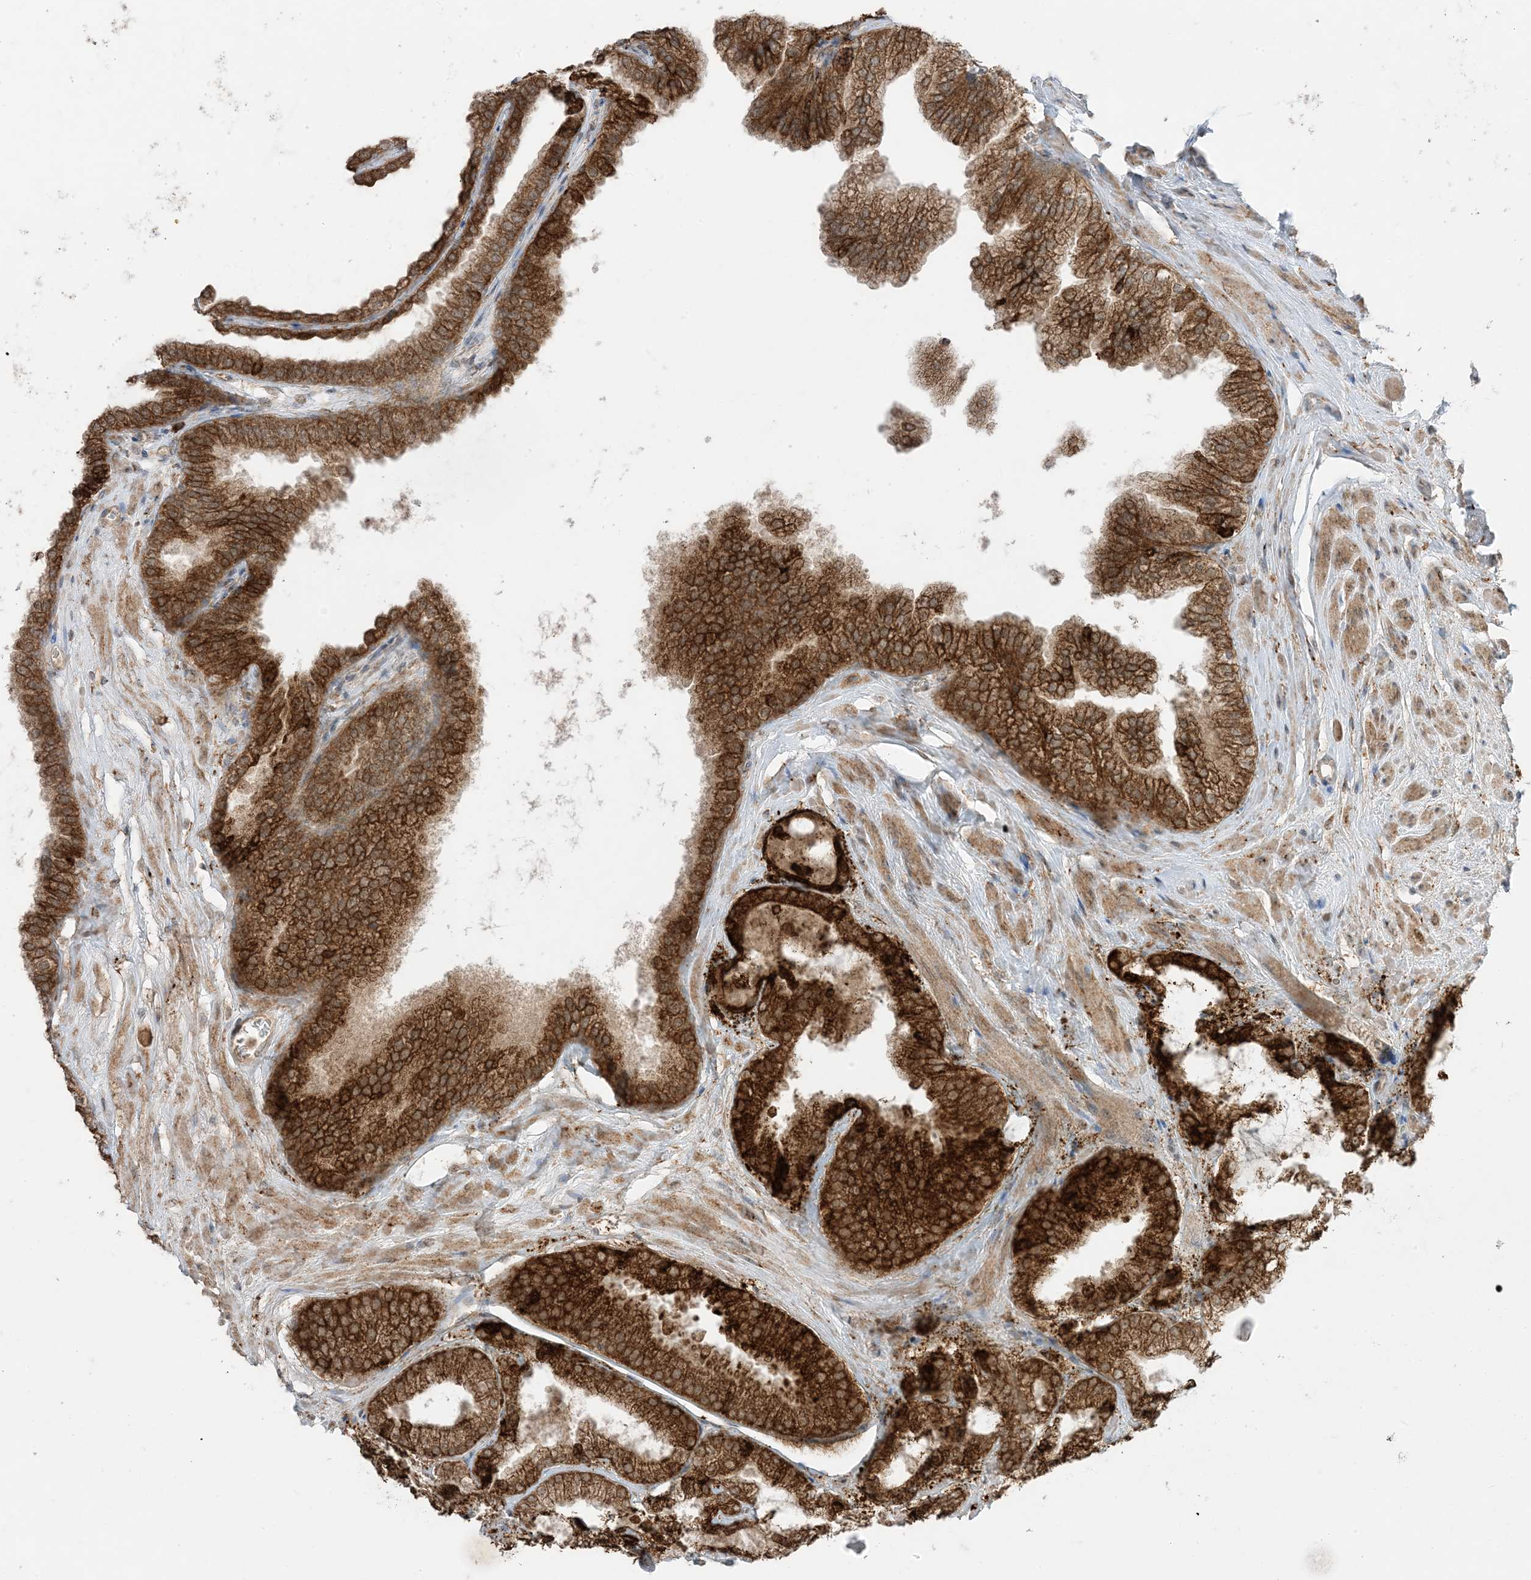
{"staining": {"intensity": "strong", "quantity": ">75%", "location": "cytoplasmic/membranous"}, "tissue": "prostate cancer", "cell_type": "Tumor cells", "image_type": "cancer", "snomed": [{"axis": "morphology", "description": "Adenocarcinoma, High grade"}, {"axis": "topography", "description": "Prostate"}], "caption": "Immunohistochemistry micrograph of human prostate cancer stained for a protein (brown), which shows high levels of strong cytoplasmic/membranous staining in approximately >75% of tumor cells.", "gene": "ODC1", "patient": {"sex": "male", "age": 58}}